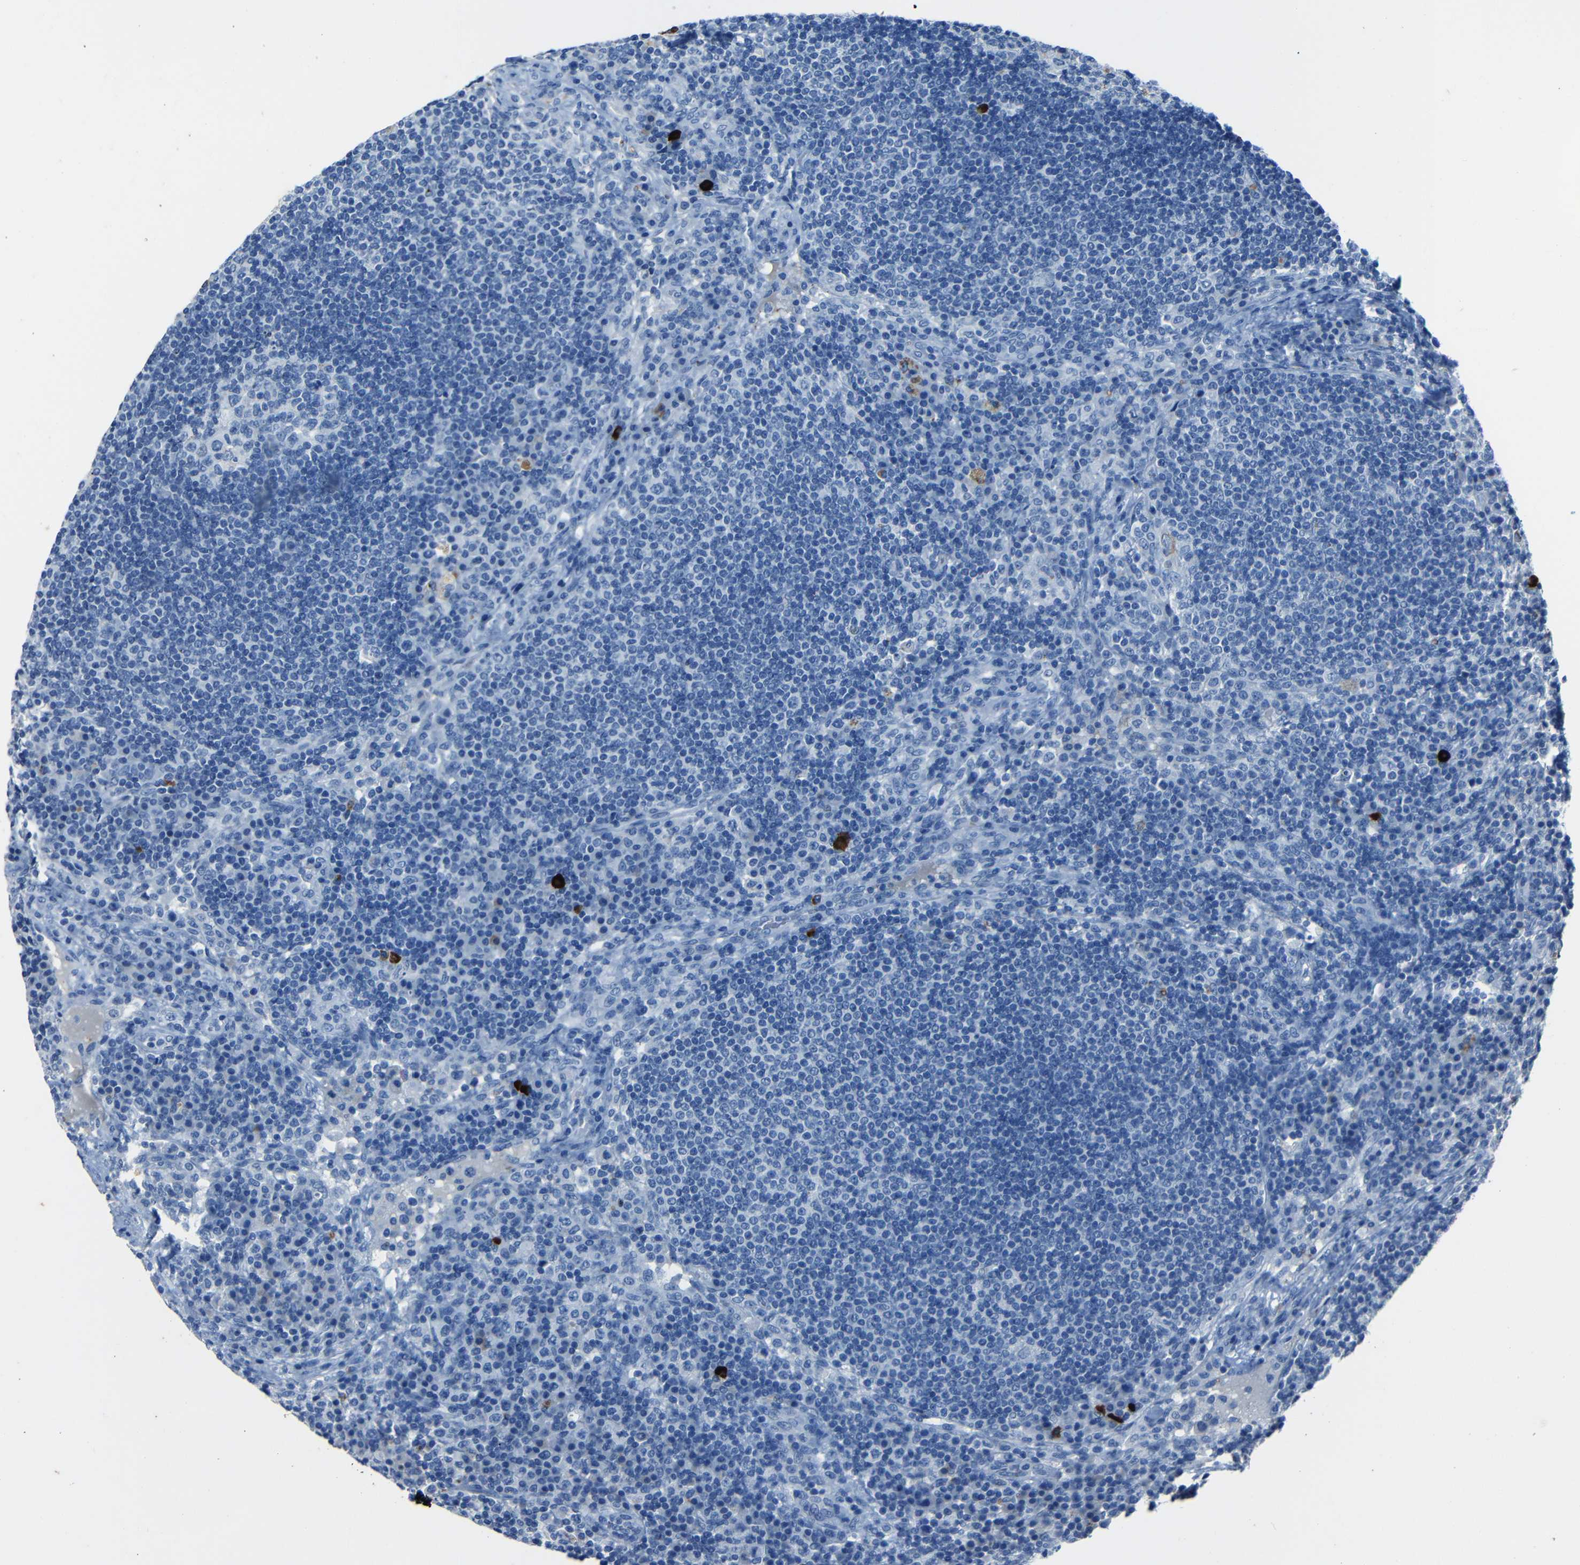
{"staining": {"intensity": "strong", "quantity": "<25%", "location": "cytoplasmic/membranous,nuclear"}, "tissue": "lymph node", "cell_type": "Germinal center cells", "image_type": "normal", "snomed": [{"axis": "morphology", "description": "Normal tissue, NOS"}, {"axis": "topography", "description": "Lymph node"}], "caption": "Immunohistochemical staining of benign lymph node shows medium levels of strong cytoplasmic/membranous,nuclear staining in approximately <25% of germinal center cells. Immunohistochemistry stains the protein of interest in brown and the nuclei are stained blue.", "gene": "CLDN11", "patient": {"sex": "female", "age": 53}}